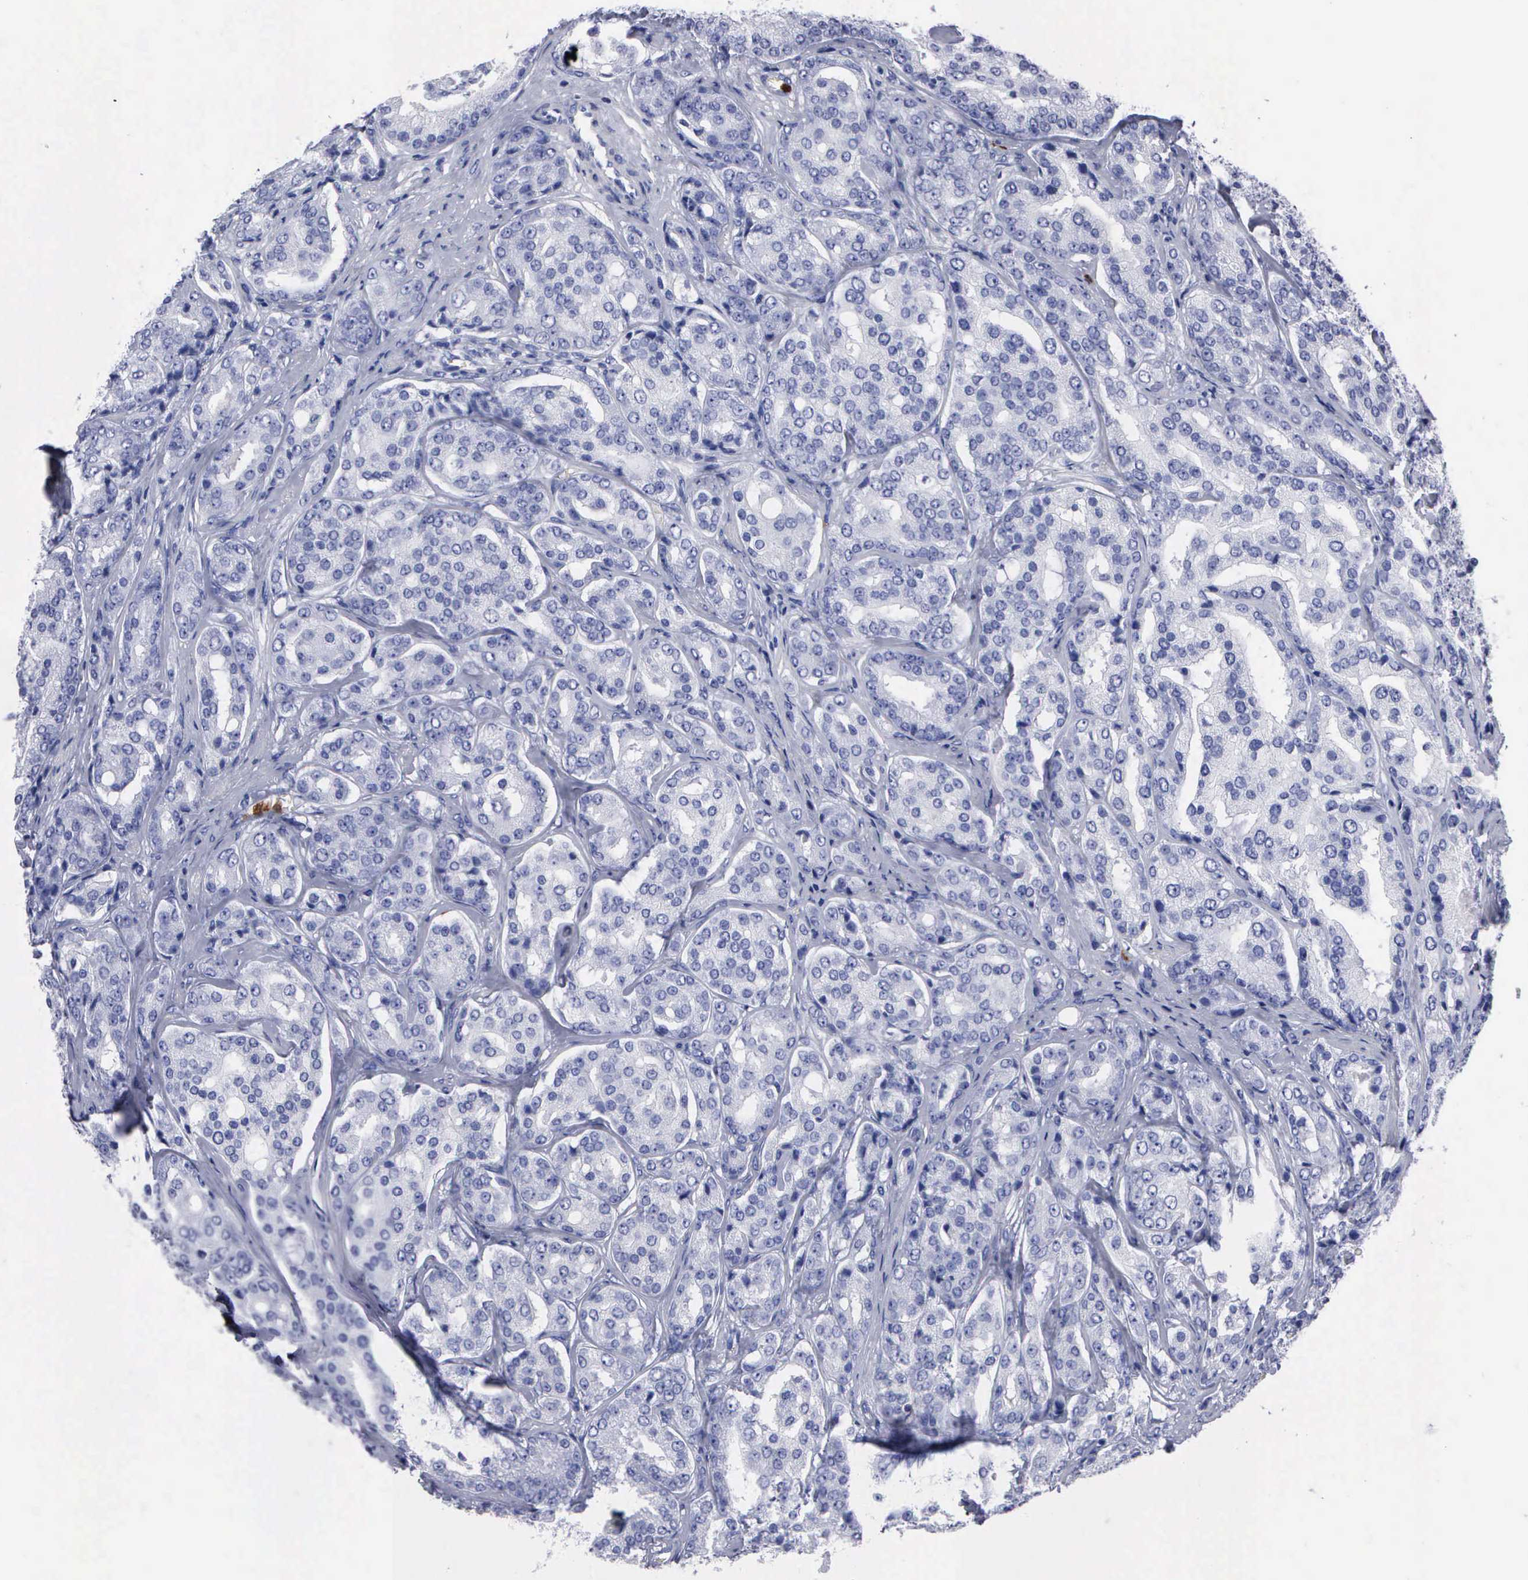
{"staining": {"intensity": "negative", "quantity": "none", "location": "none"}, "tissue": "prostate cancer", "cell_type": "Tumor cells", "image_type": "cancer", "snomed": [{"axis": "morphology", "description": "Adenocarcinoma, High grade"}, {"axis": "topography", "description": "Prostate"}], "caption": "Human high-grade adenocarcinoma (prostate) stained for a protein using immunohistochemistry shows no staining in tumor cells.", "gene": "CTSG", "patient": {"sex": "male", "age": 64}}